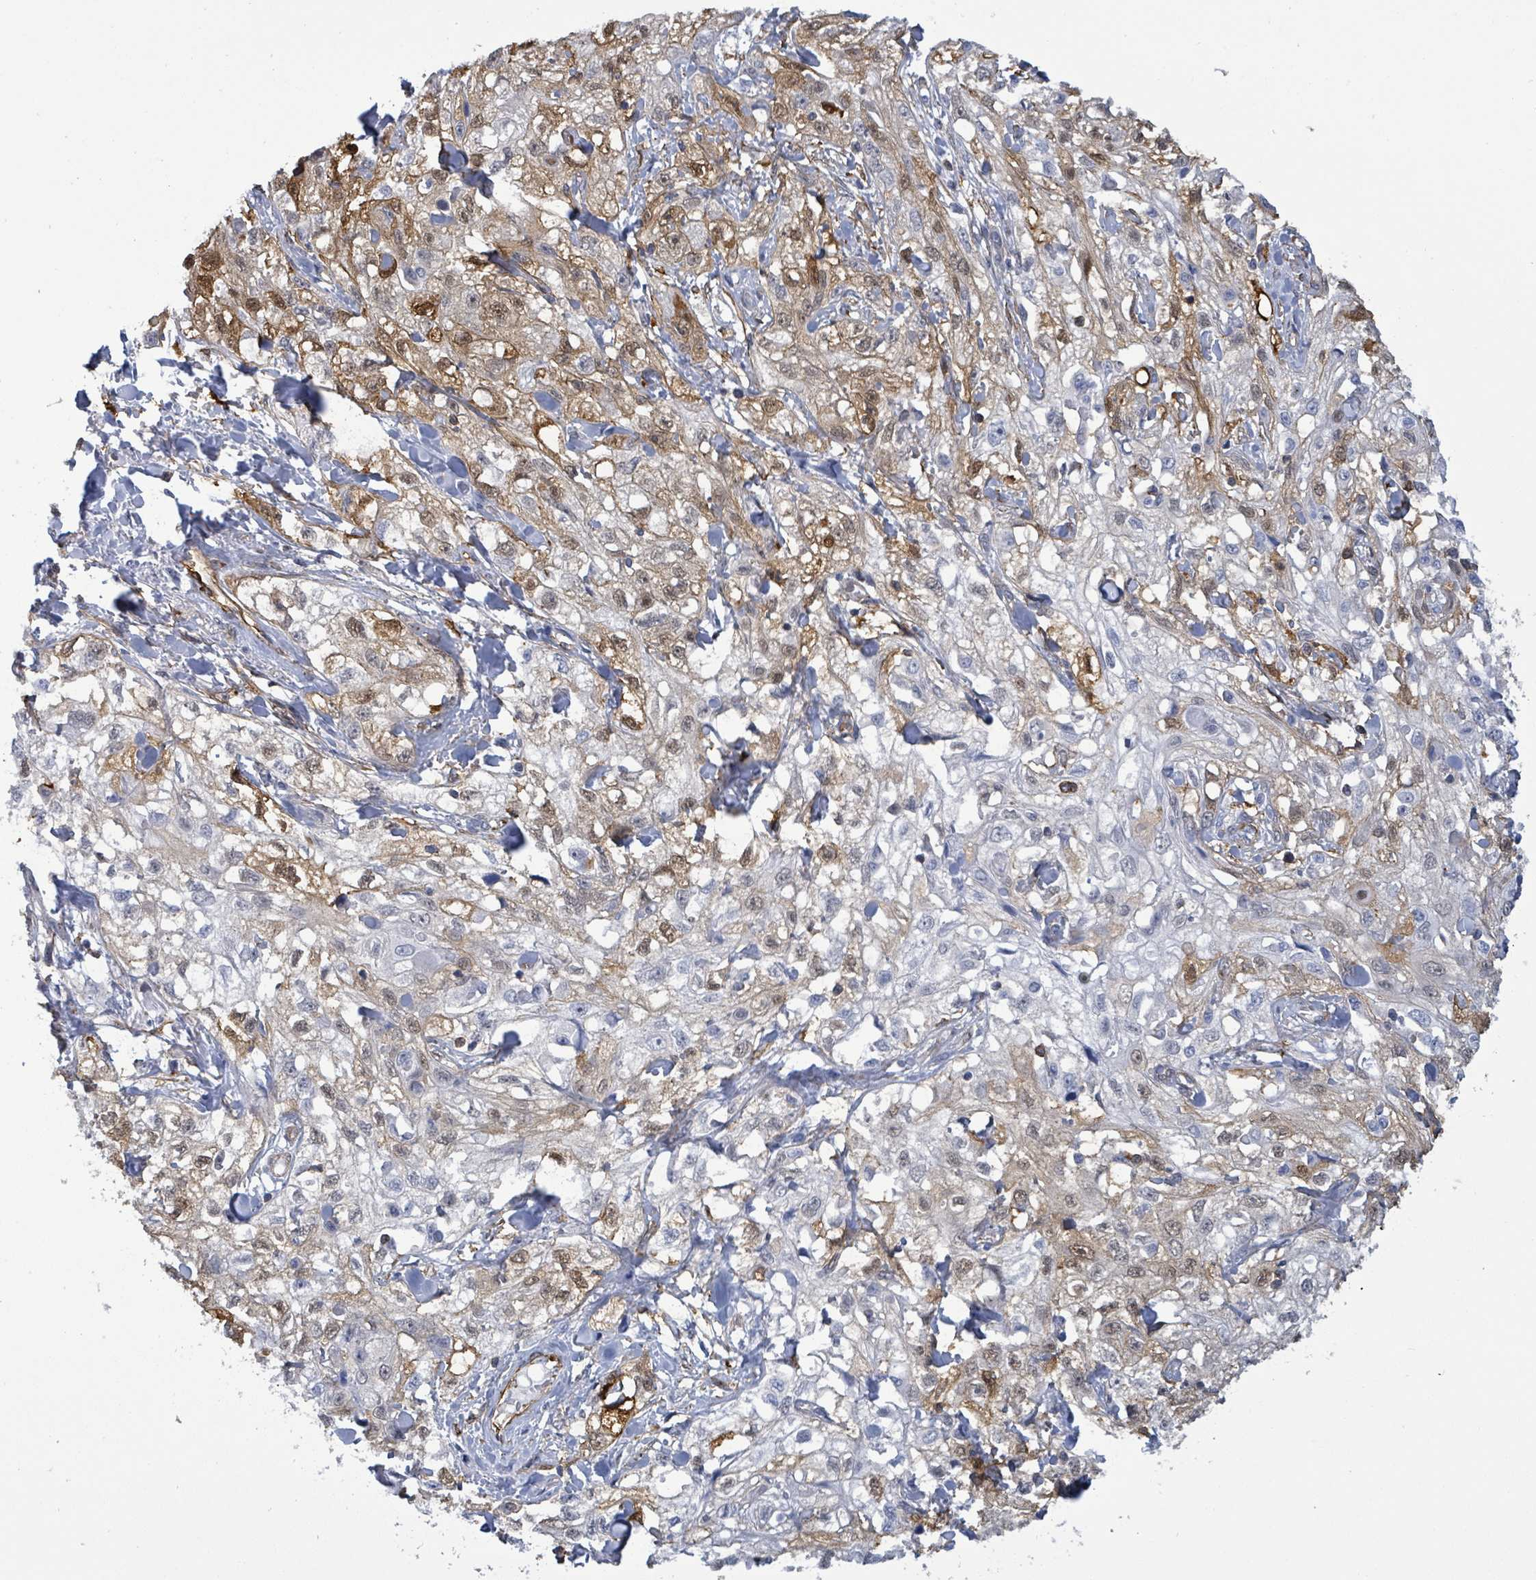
{"staining": {"intensity": "moderate", "quantity": "<25%", "location": "cytoplasmic/membranous,nuclear"}, "tissue": "skin cancer", "cell_type": "Tumor cells", "image_type": "cancer", "snomed": [{"axis": "morphology", "description": "Squamous cell carcinoma, NOS"}, {"axis": "topography", "description": "Skin"}, {"axis": "topography", "description": "Vulva"}], "caption": "The histopathology image displays immunohistochemical staining of skin cancer. There is moderate cytoplasmic/membranous and nuclear positivity is seen in about <25% of tumor cells. The staining was performed using DAB, with brown indicating positive protein expression. Nuclei are stained blue with hematoxylin.", "gene": "PRKRIP1", "patient": {"sex": "female", "age": 86}}